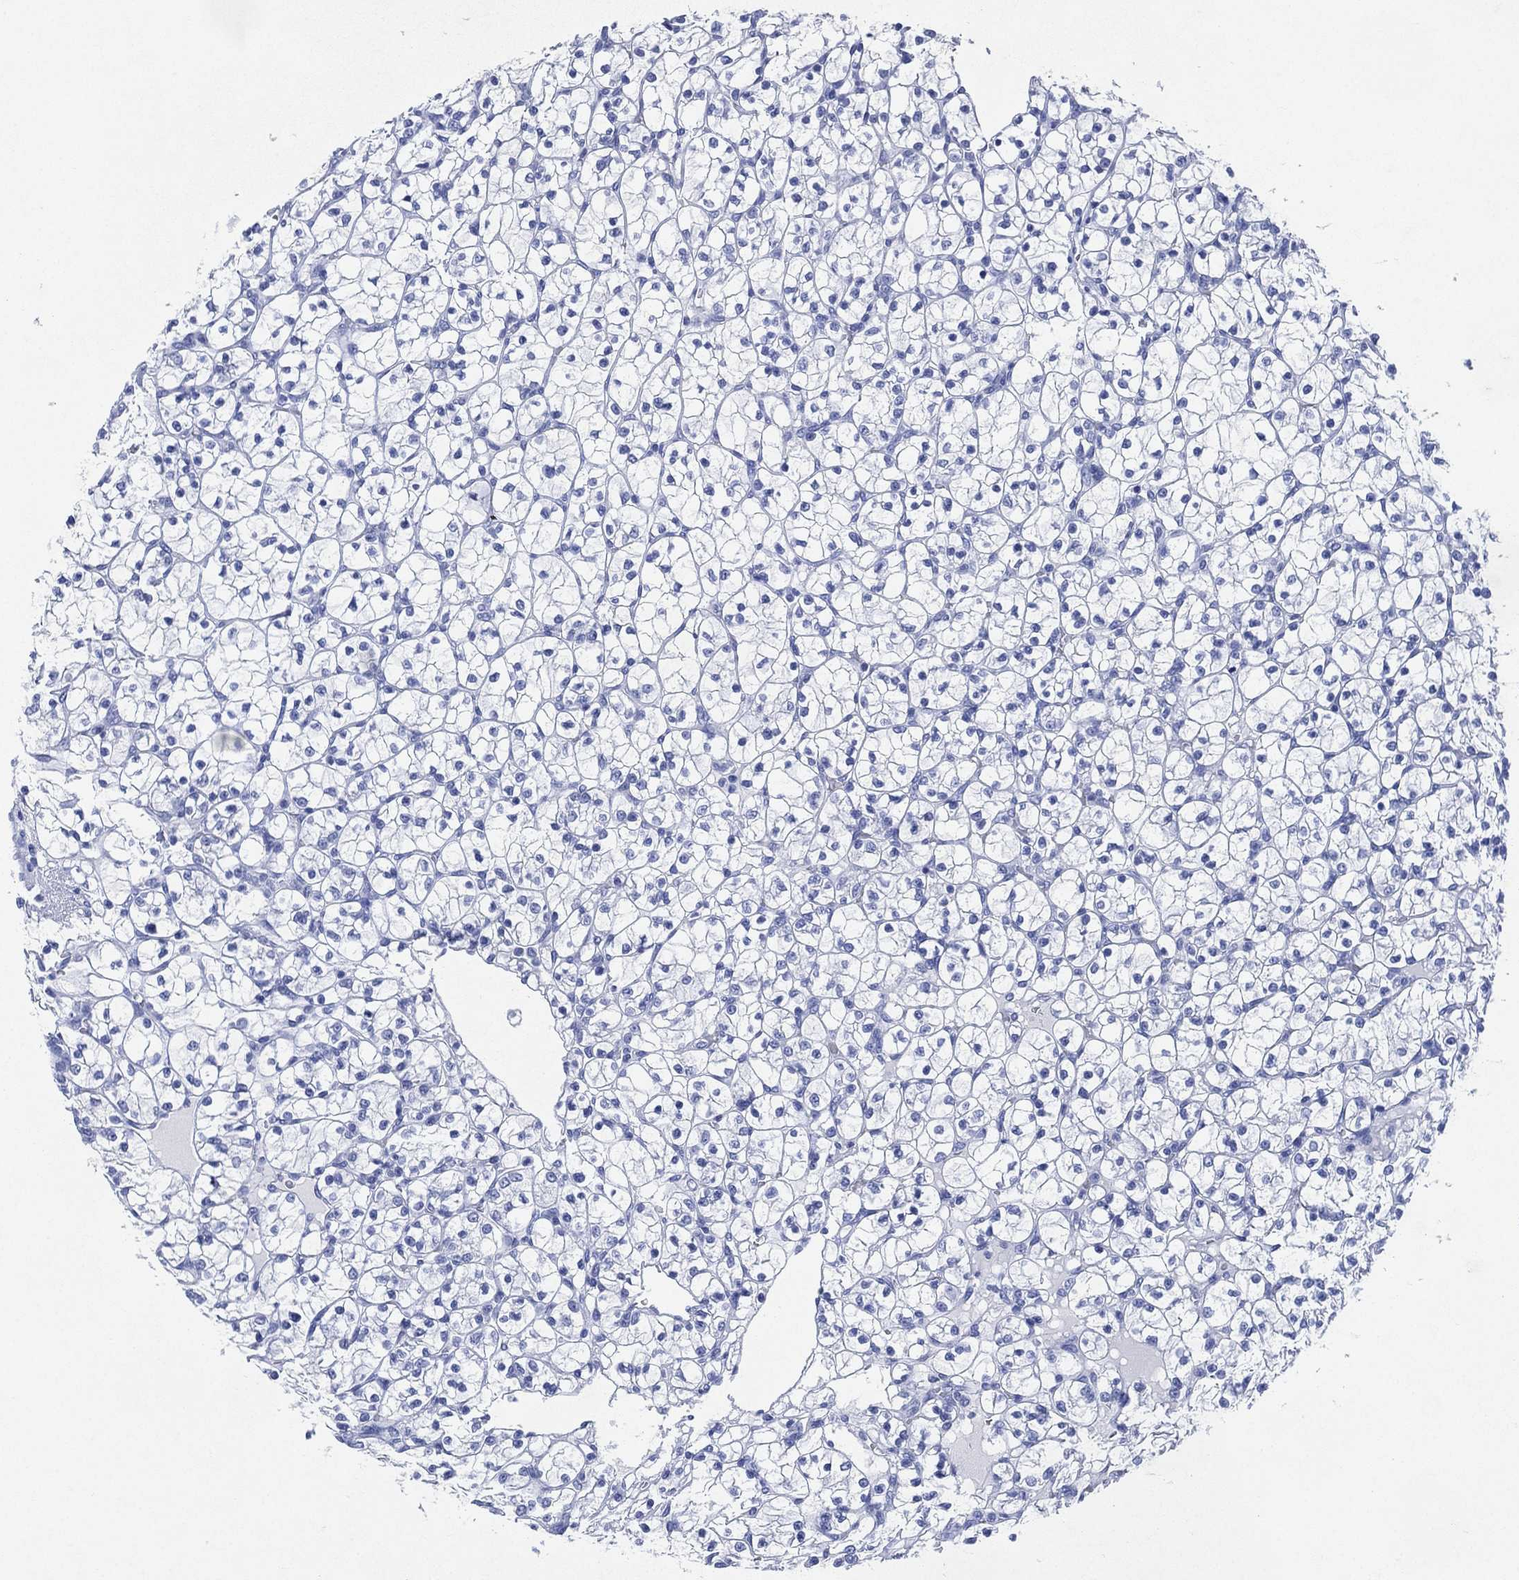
{"staining": {"intensity": "negative", "quantity": "none", "location": "none"}, "tissue": "renal cancer", "cell_type": "Tumor cells", "image_type": "cancer", "snomed": [{"axis": "morphology", "description": "Adenocarcinoma, NOS"}, {"axis": "topography", "description": "Kidney"}], "caption": "DAB immunohistochemical staining of renal cancer reveals no significant positivity in tumor cells.", "gene": "SIGLECL1", "patient": {"sex": "female", "age": 89}}